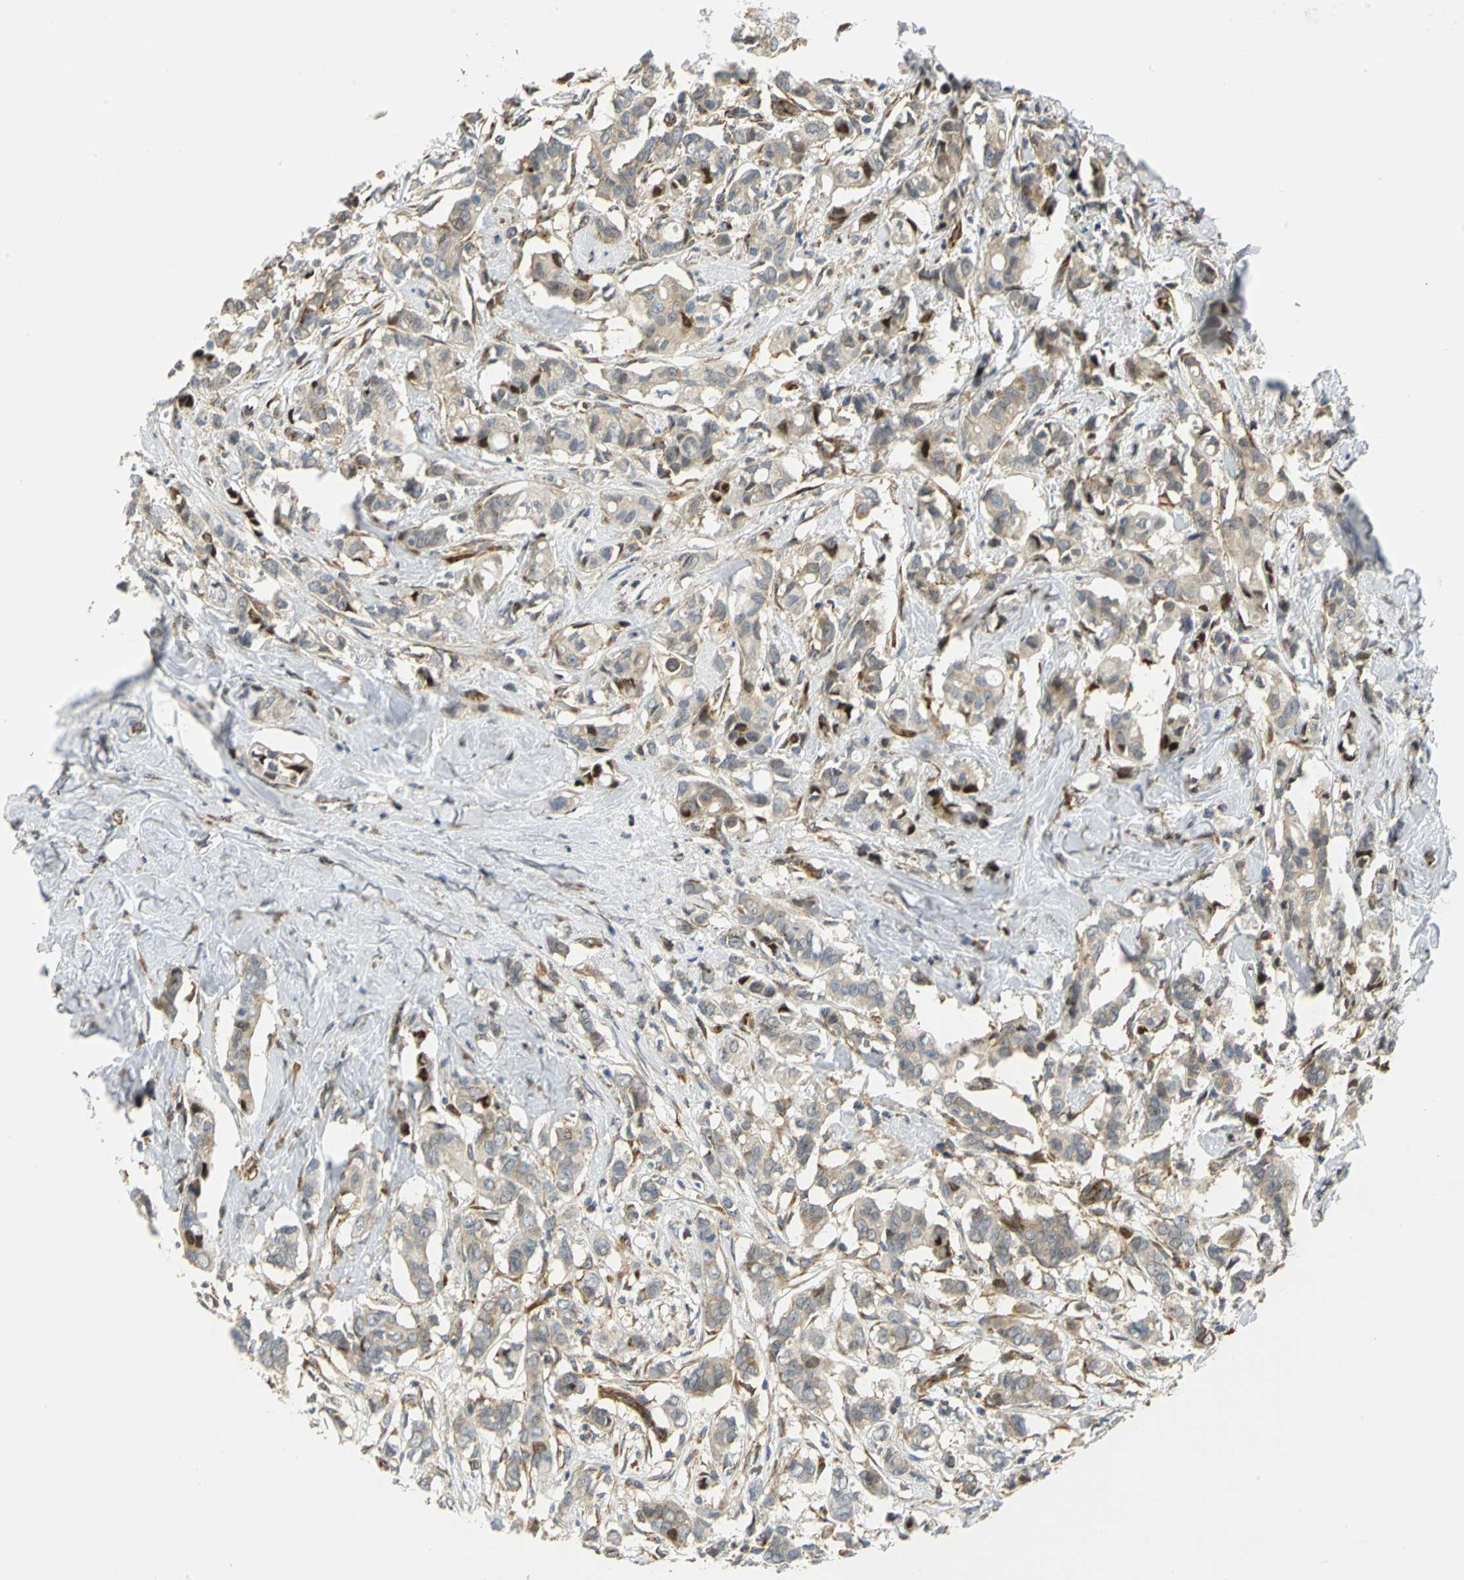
{"staining": {"intensity": "moderate", "quantity": ">75%", "location": "cytoplasmic/membranous"}, "tissue": "breast cancer", "cell_type": "Tumor cells", "image_type": "cancer", "snomed": [{"axis": "morphology", "description": "Duct carcinoma"}, {"axis": "topography", "description": "Breast"}], "caption": "Human breast cancer (invasive ductal carcinoma) stained with a protein marker demonstrates moderate staining in tumor cells.", "gene": "YBX1", "patient": {"sex": "female", "age": 84}}